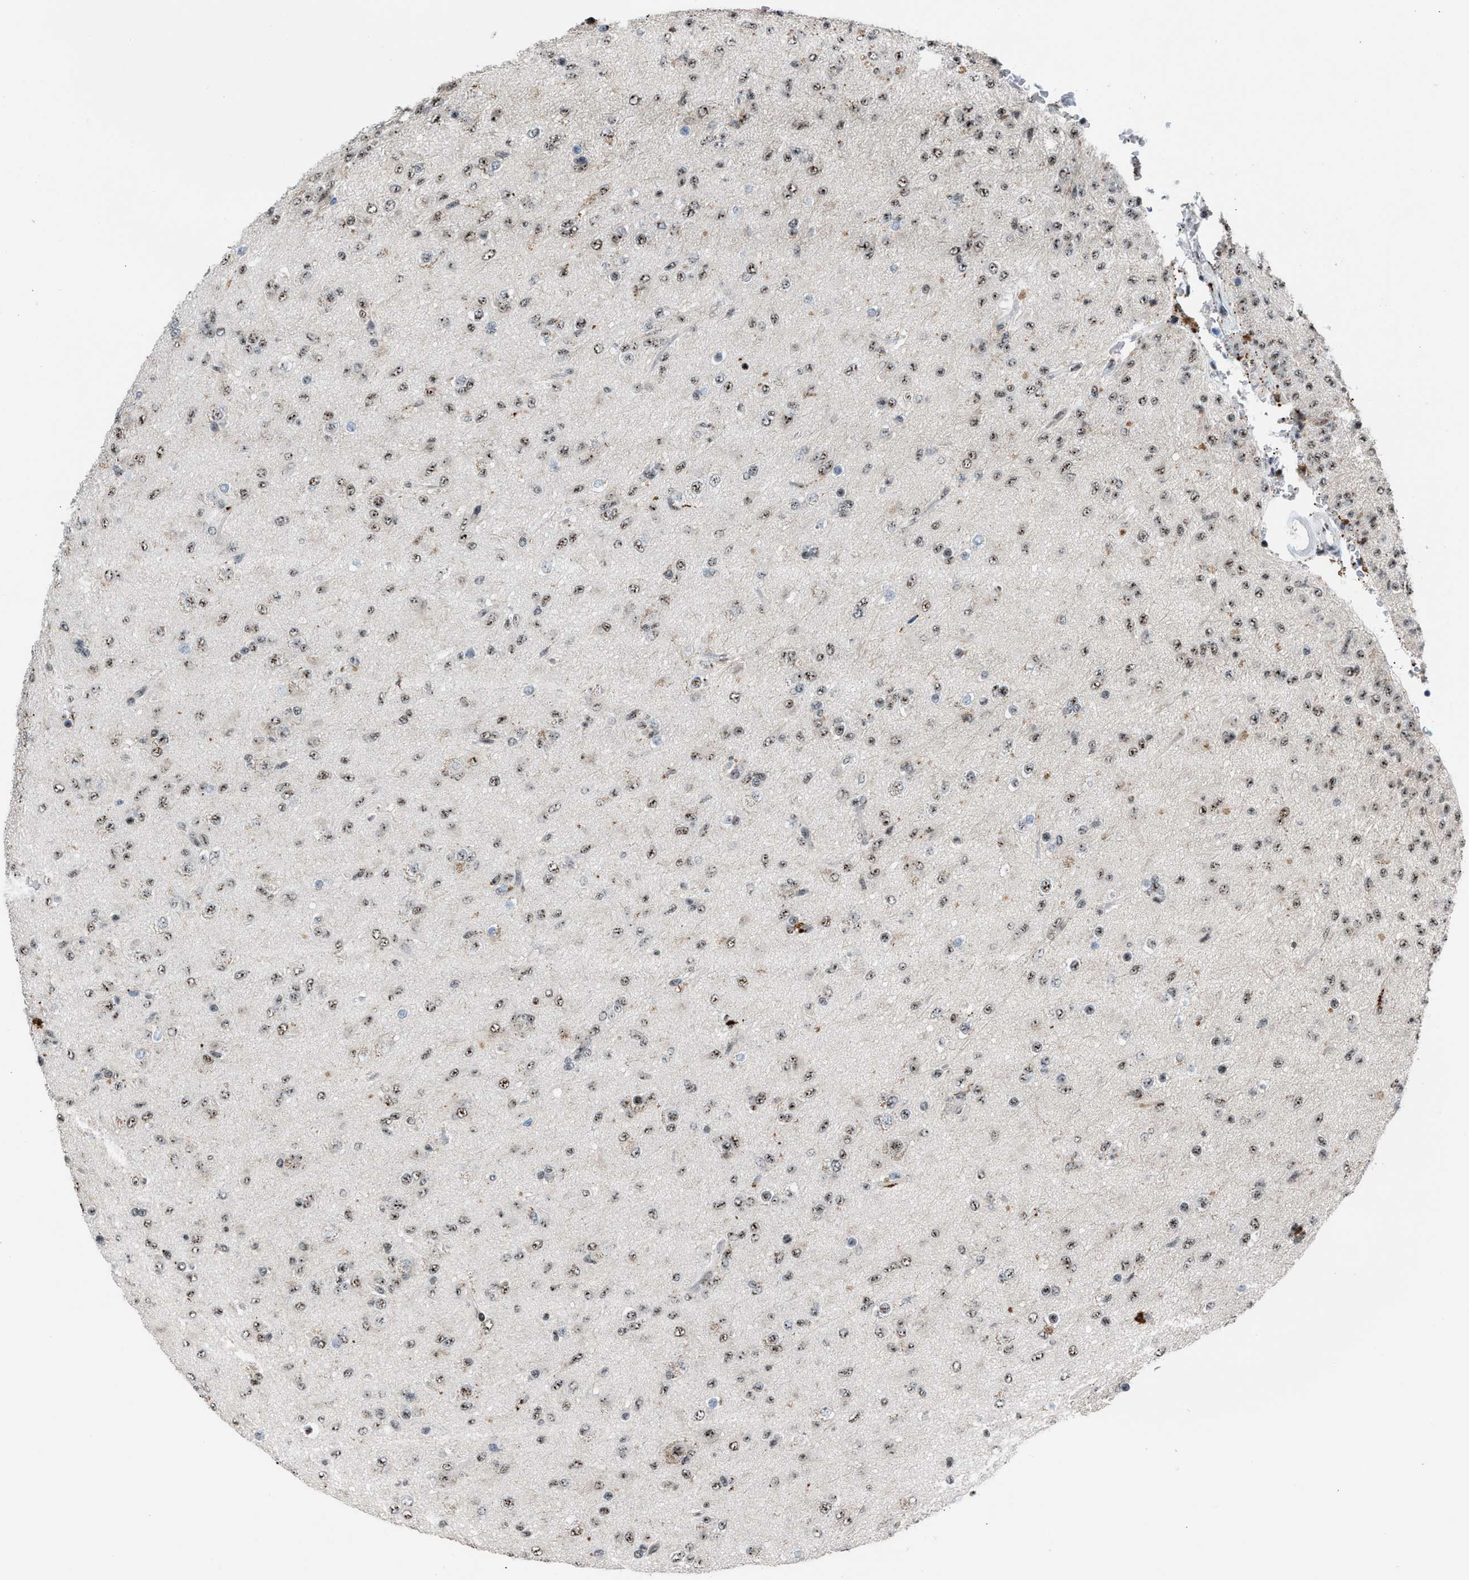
{"staining": {"intensity": "weak", "quantity": ">75%", "location": "nuclear"}, "tissue": "glioma", "cell_type": "Tumor cells", "image_type": "cancer", "snomed": [{"axis": "morphology", "description": "Glioma, malignant, Low grade"}, {"axis": "topography", "description": "Brain"}], "caption": "A low amount of weak nuclear staining is seen in approximately >75% of tumor cells in malignant glioma (low-grade) tissue.", "gene": "CENPP", "patient": {"sex": "male", "age": 65}}